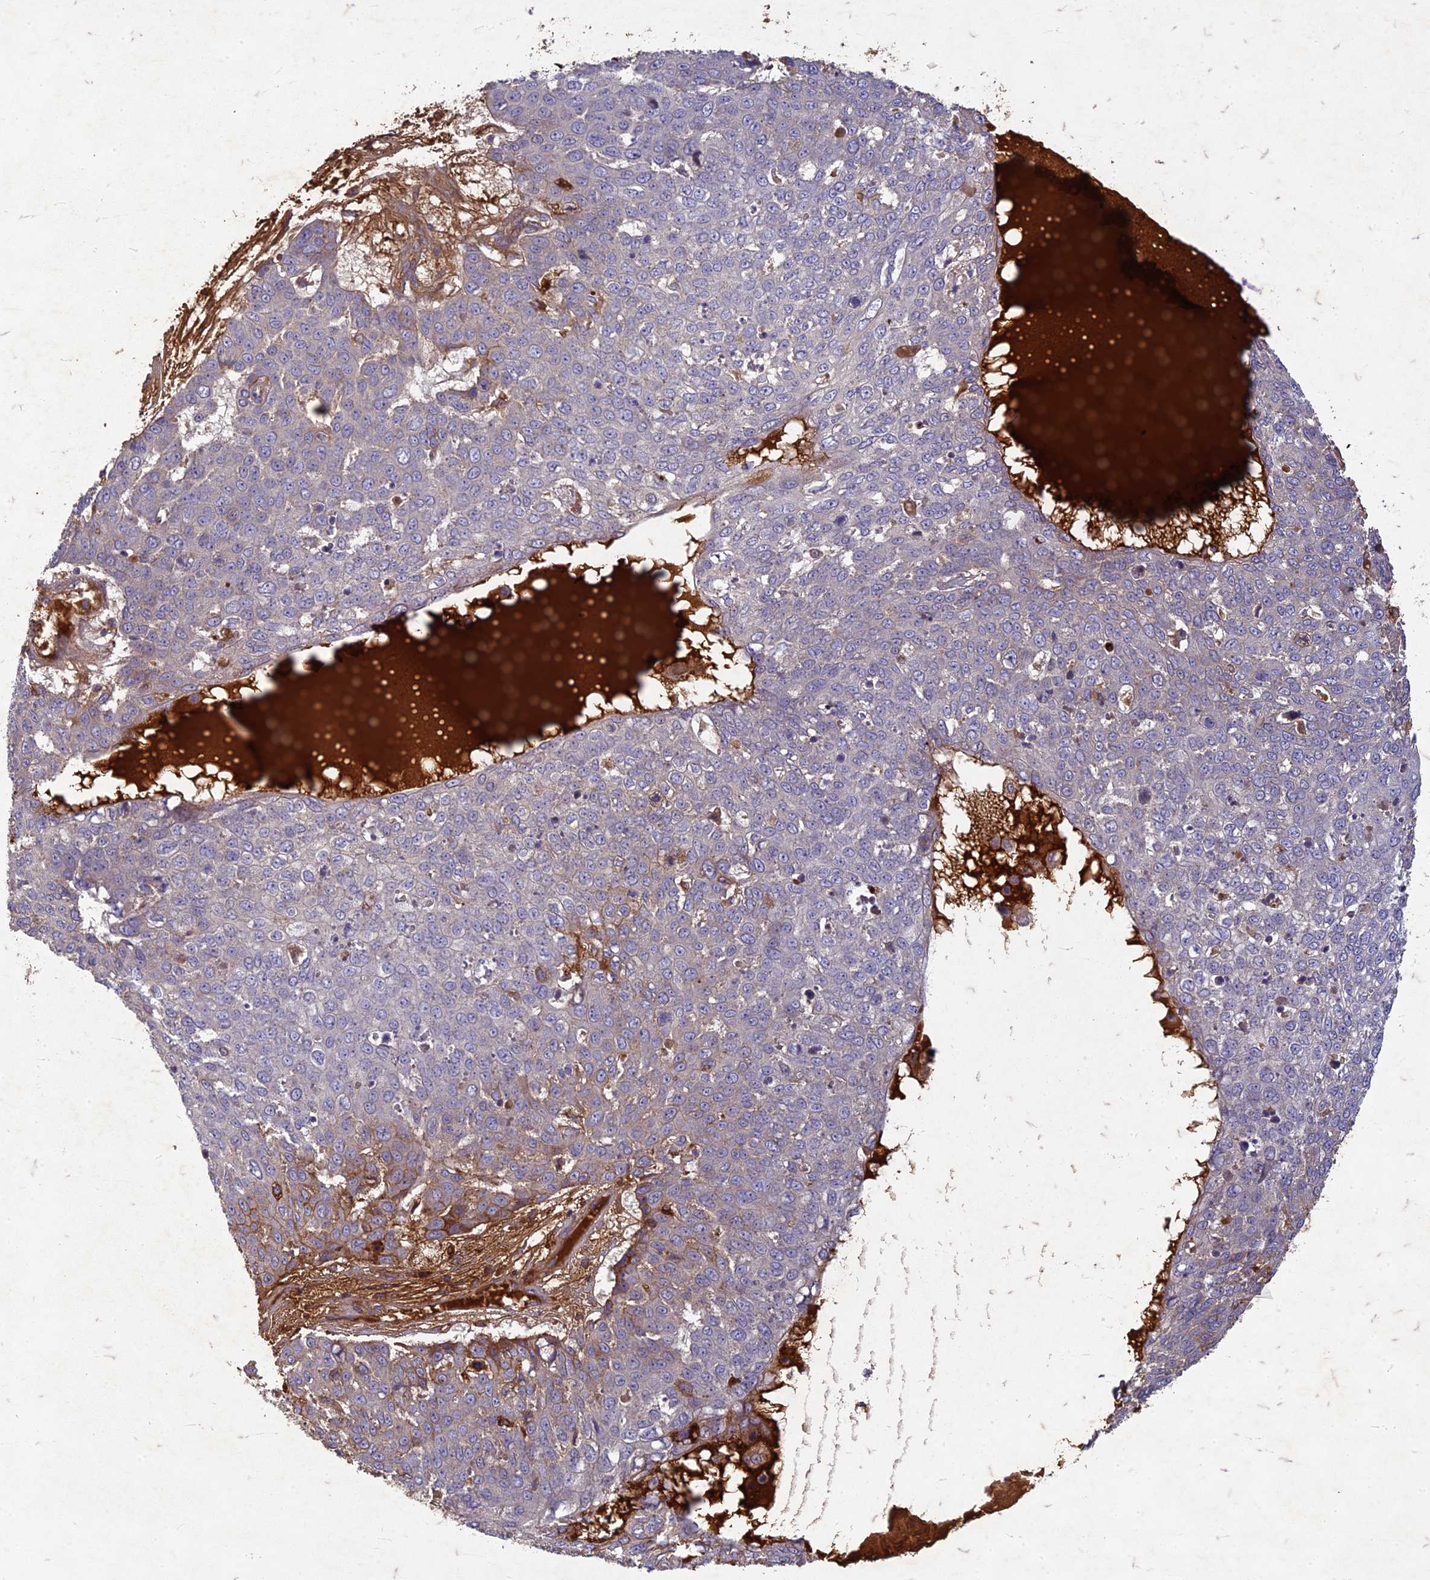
{"staining": {"intensity": "weak", "quantity": "<25%", "location": "cytoplasmic/membranous"}, "tissue": "skin cancer", "cell_type": "Tumor cells", "image_type": "cancer", "snomed": [{"axis": "morphology", "description": "Squamous cell carcinoma, NOS"}, {"axis": "topography", "description": "Skin"}], "caption": "Micrograph shows no protein staining in tumor cells of skin cancer (squamous cell carcinoma) tissue.", "gene": "TCF25", "patient": {"sex": "male", "age": 71}}